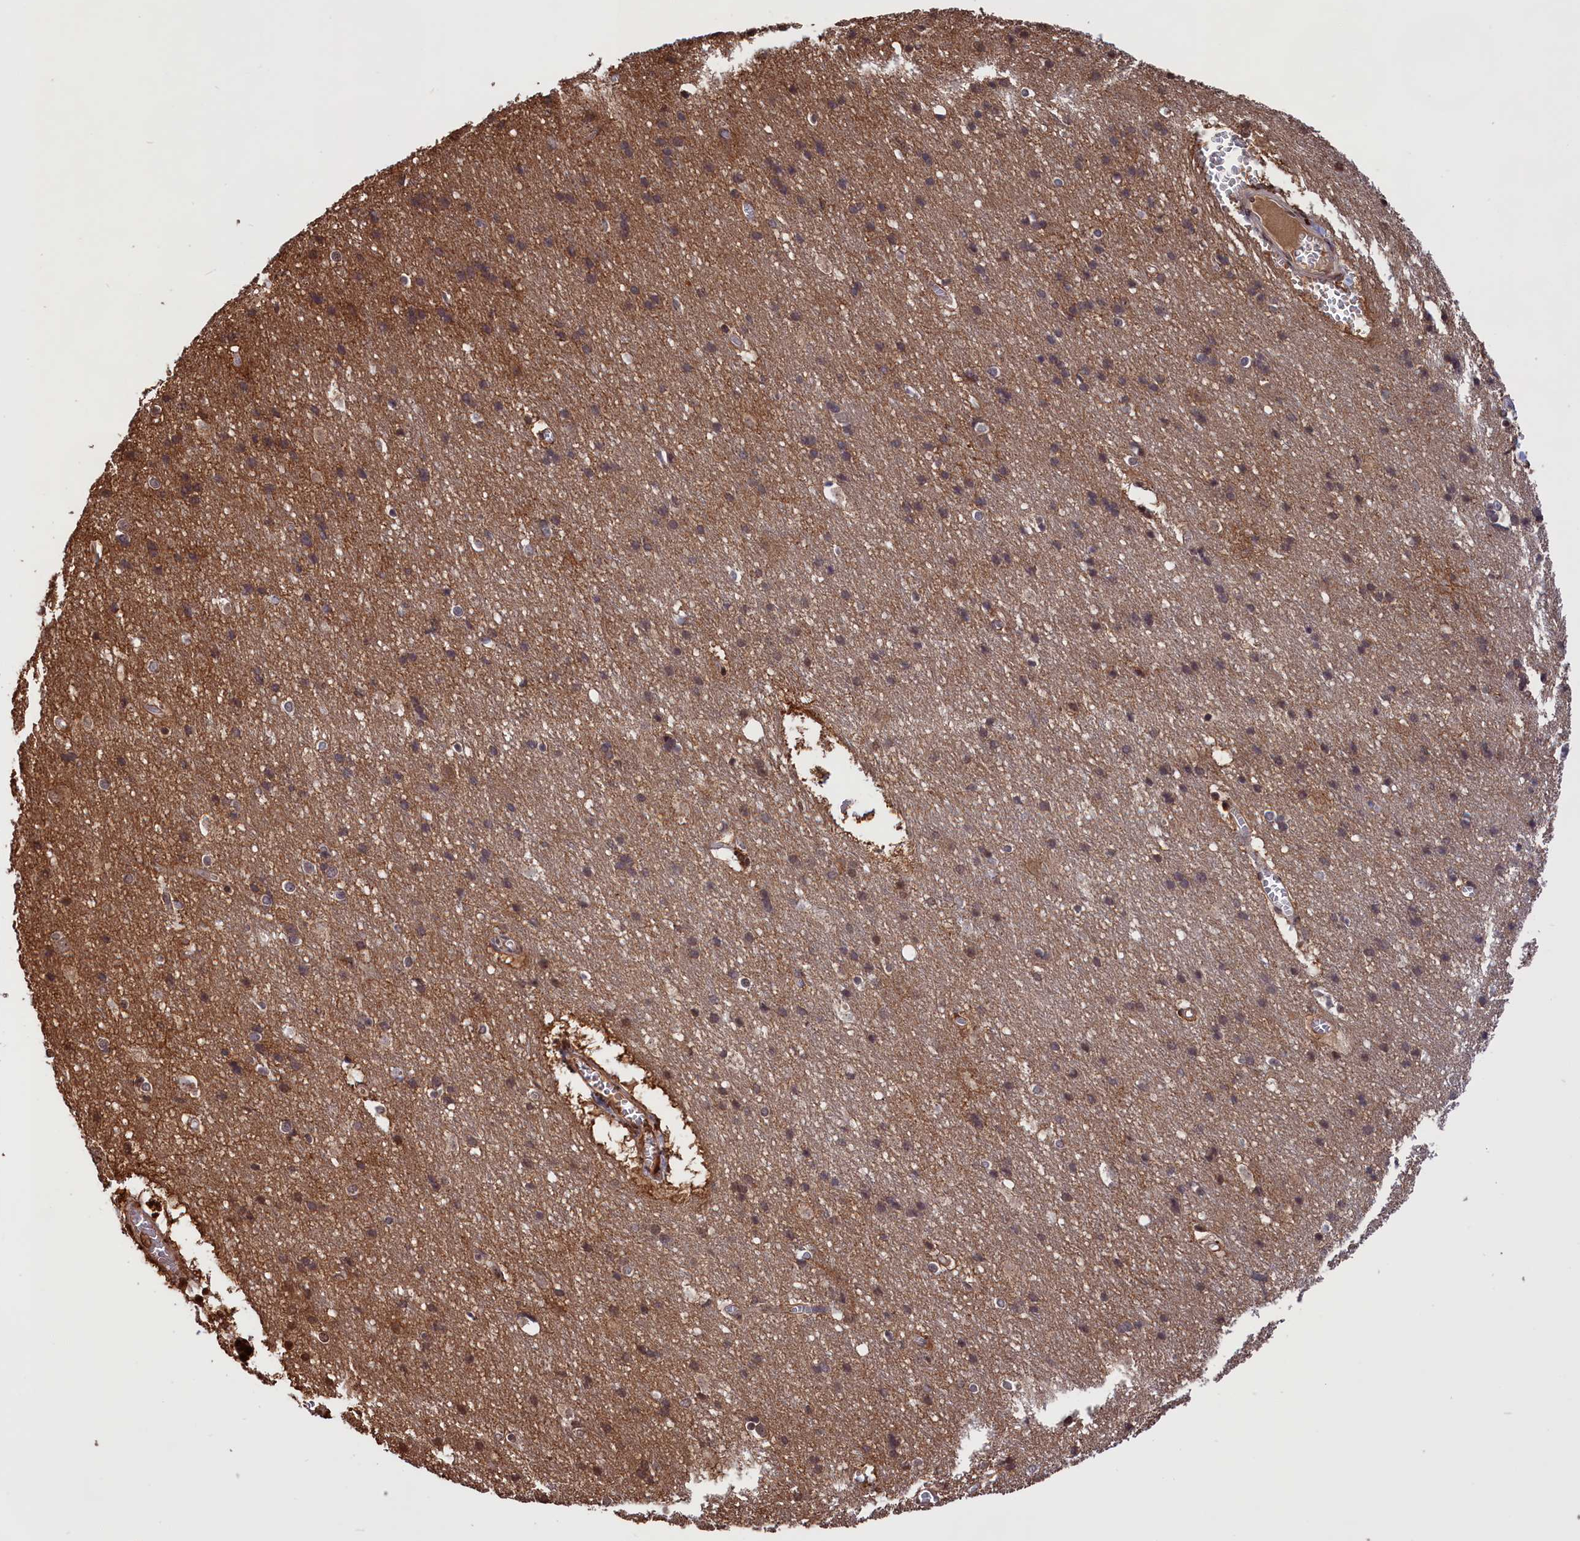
{"staining": {"intensity": "negative", "quantity": "none", "location": "none"}, "tissue": "cerebral cortex", "cell_type": "Endothelial cells", "image_type": "normal", "snomed": [{"axis": "morphology", "description": "Normal tissue, NOS"}, {"axis": "topography", "description": "Cerebral cortex"}], "caption": "The immunohistochemistry (IHC) photomicrograph has no significant expression in endothelial cells of cerebral cortex.", "gene": "DENND1B", "patient": {"sex": "male", "age": 54}}